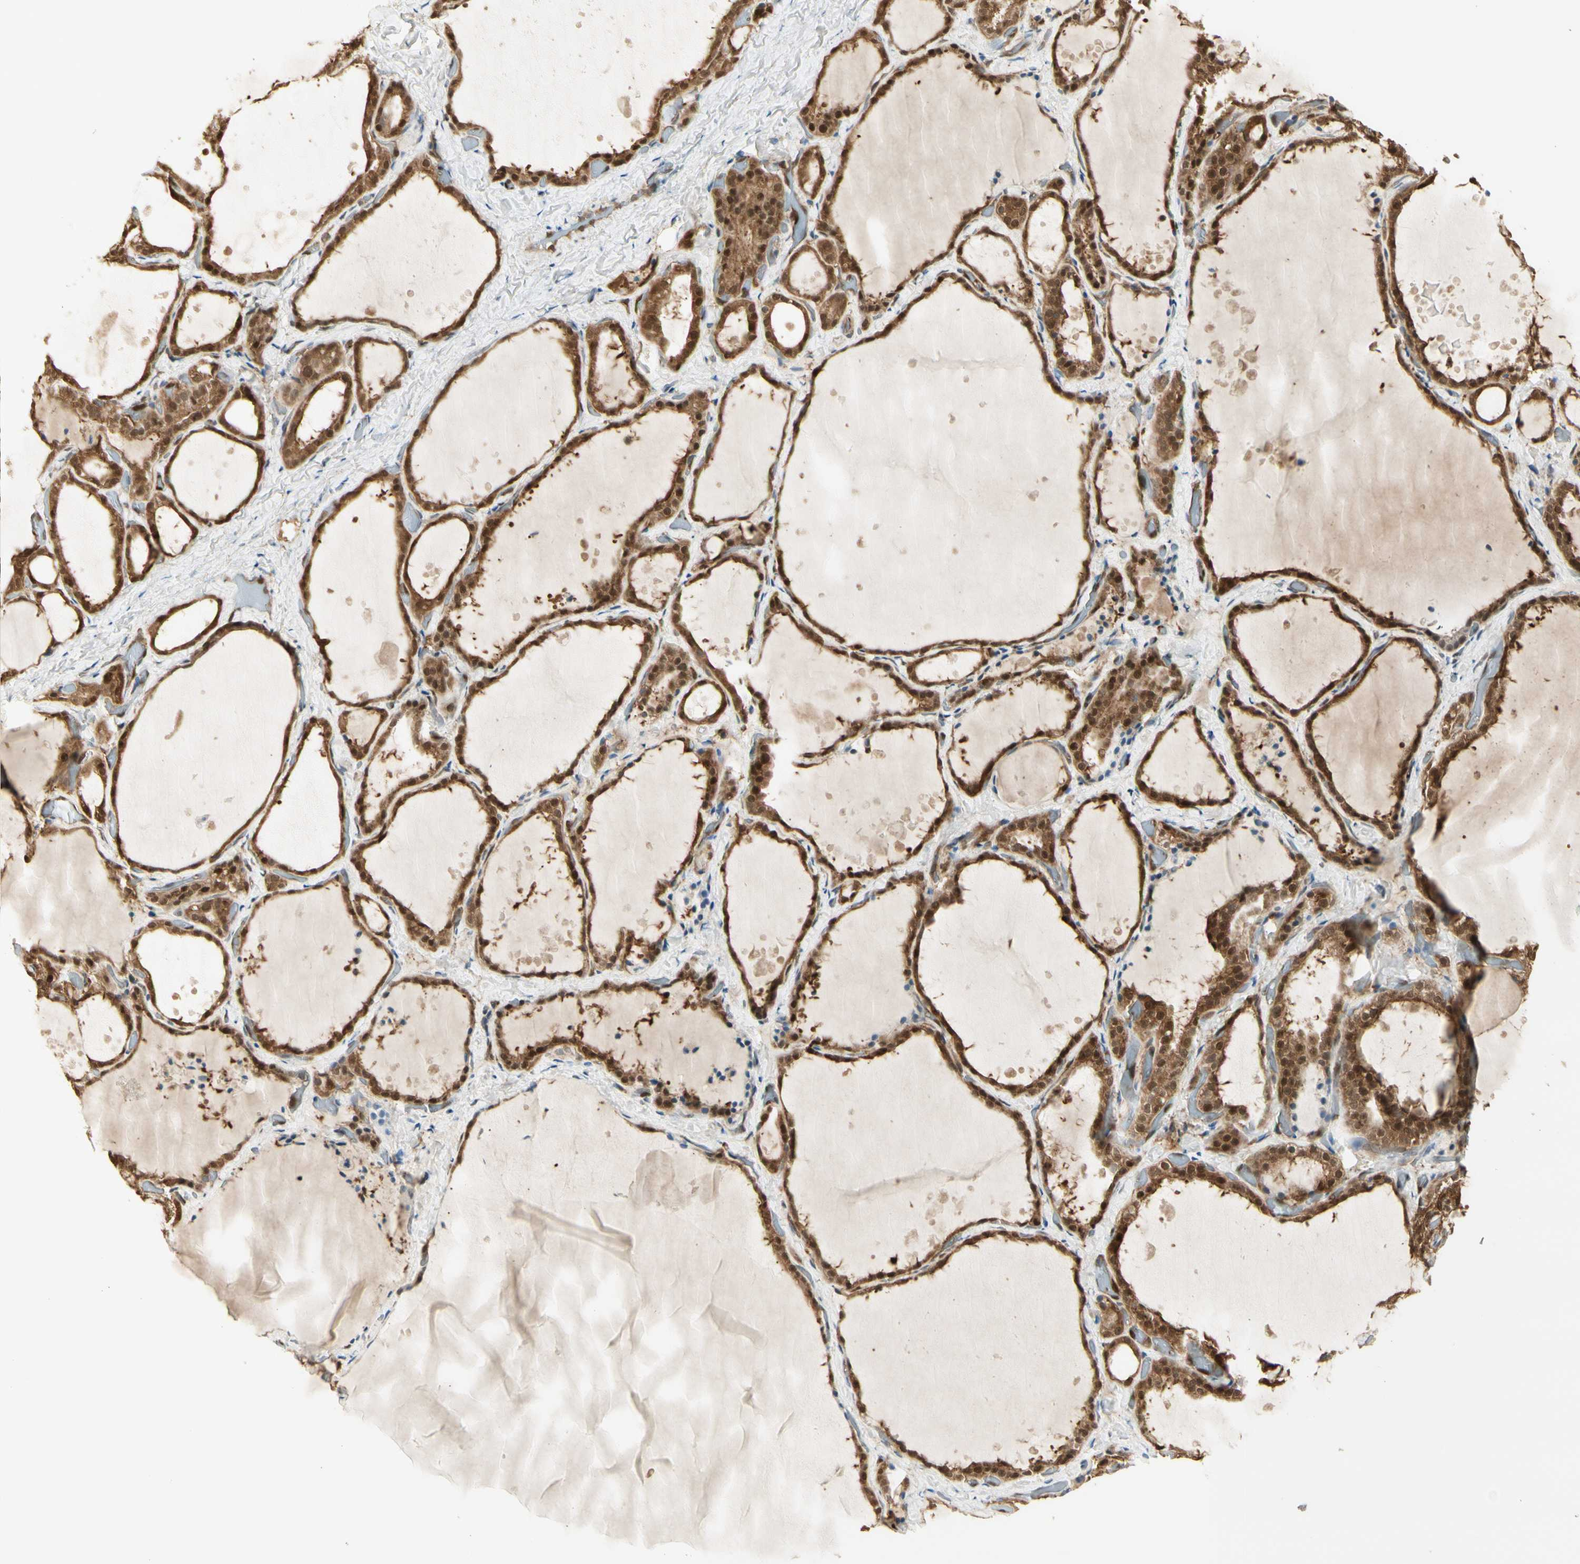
{"staining": {"intensity": "strong", "quantity": ">75%", "location": "cytoplasmic/membranous,nuclear"}, "tissue": "thyroid gland", "cell_type": "Glandular cells", "image_type": "normal", "snomed": [{"axis": "morphology", "description": "Normal tissue, NOS"}, {"axis": "topography", "description": "Thyroid gland"}], "caption": "Thyroid gland stained for a protein (brown) displays strong cytoplasmic/membranous,nuclear positive expression in approximately >75% of glandular cells.", "gene": "SERPINB6", "patient": {"sex": "female", "age": 44}}